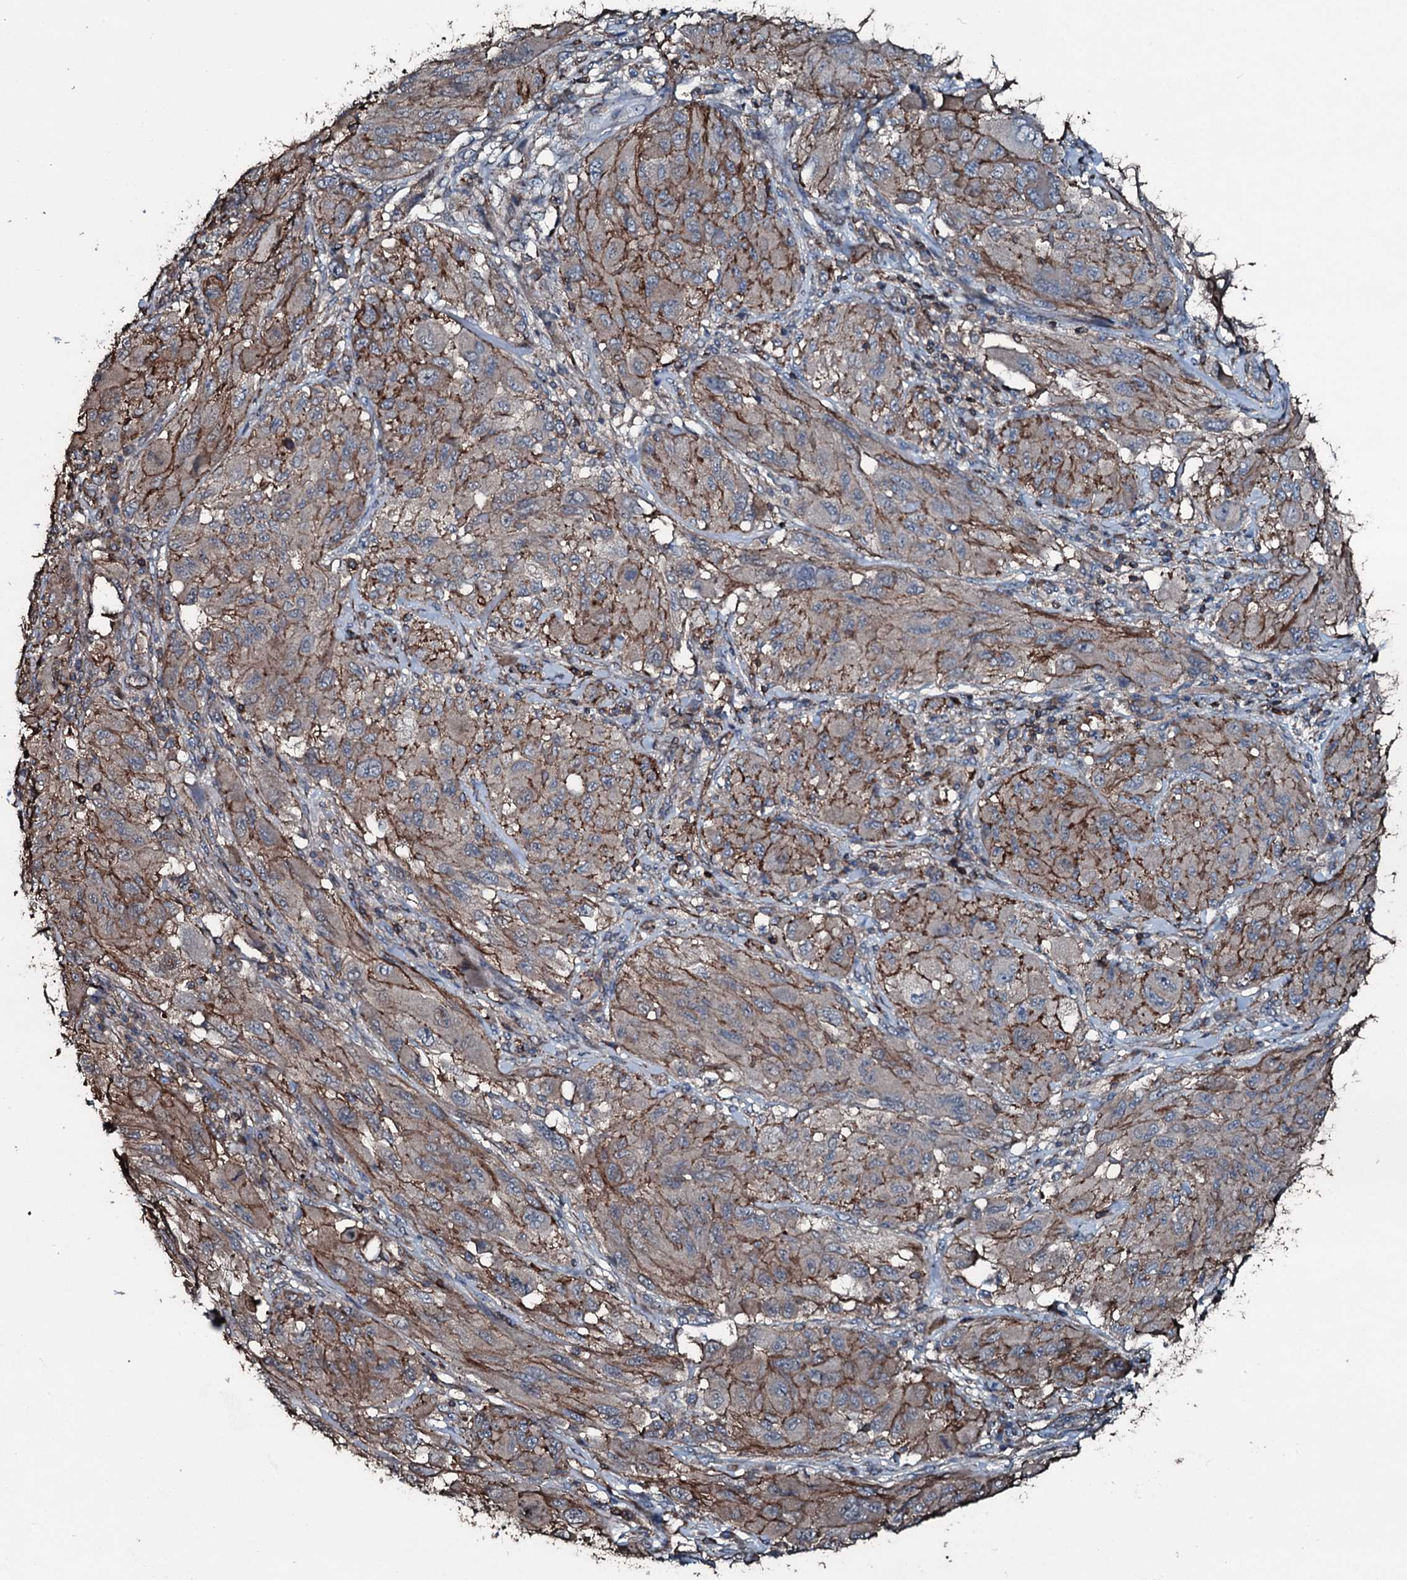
{"staining": {"intensity": "moderate", "quantity": "25%-75%", "location": "cytoplasmic/membranous"}, "tissue": "melanoma", "cell_type": "Tumor cells", "image_type": "cancer", "snomed": [{"axis": "morphology", "description": "Malignant melanoma, NOS"}, {"axis": "topography", "description": "Skin"}], "caption": "High-power microscopy captured an immunohistochemistry (IHC) photomicrograph of malignant melanoma, revealing moderate cytoplasmic/membranous staining in approximately 25%-75% of tumor cells.", "gene": "SLC25A38", "patient": {"sex": "female", "age": 91}}